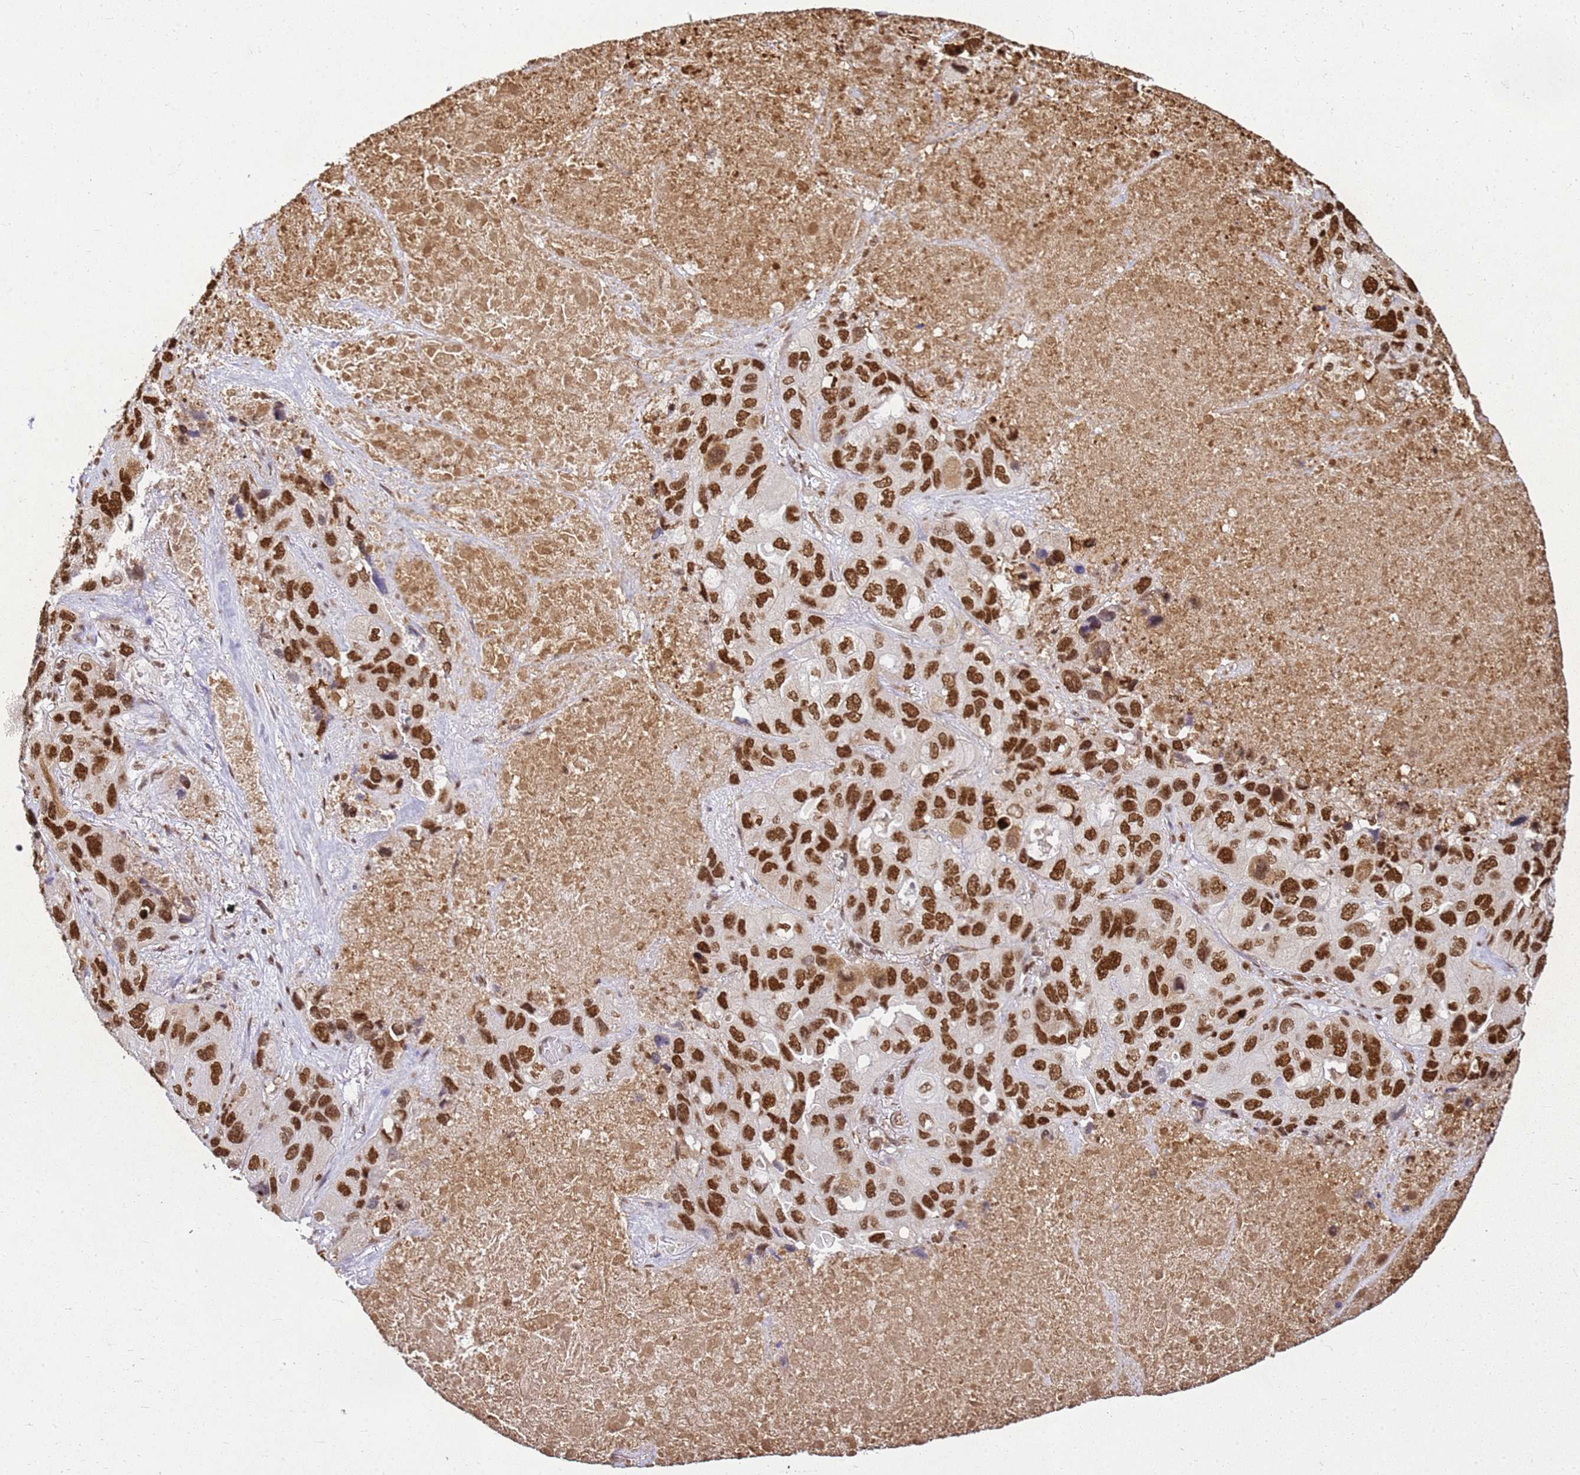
{"staining": {"intensity": "strong", "quantity": ">75%", "location": "nuclear"}, "tissue": "lung cancer", "cell_type": "Tumor cells", "image_type": "cancer", "snomed": [{"axis": "morphology", "description": "Squamous cell carcinoma, NOS"}, {"axis": "topography", "description": "Lung"}], "caption": "The micrograph displays a brown stain indicating the presence of a protein in the nuclear of tumor cells in squamous cell carcinoma (lung). (Brightfield microscopy of DAB IHC at high magnification).", "gene": "APEX1", "patient": {"sex": "female", "age": 73}}